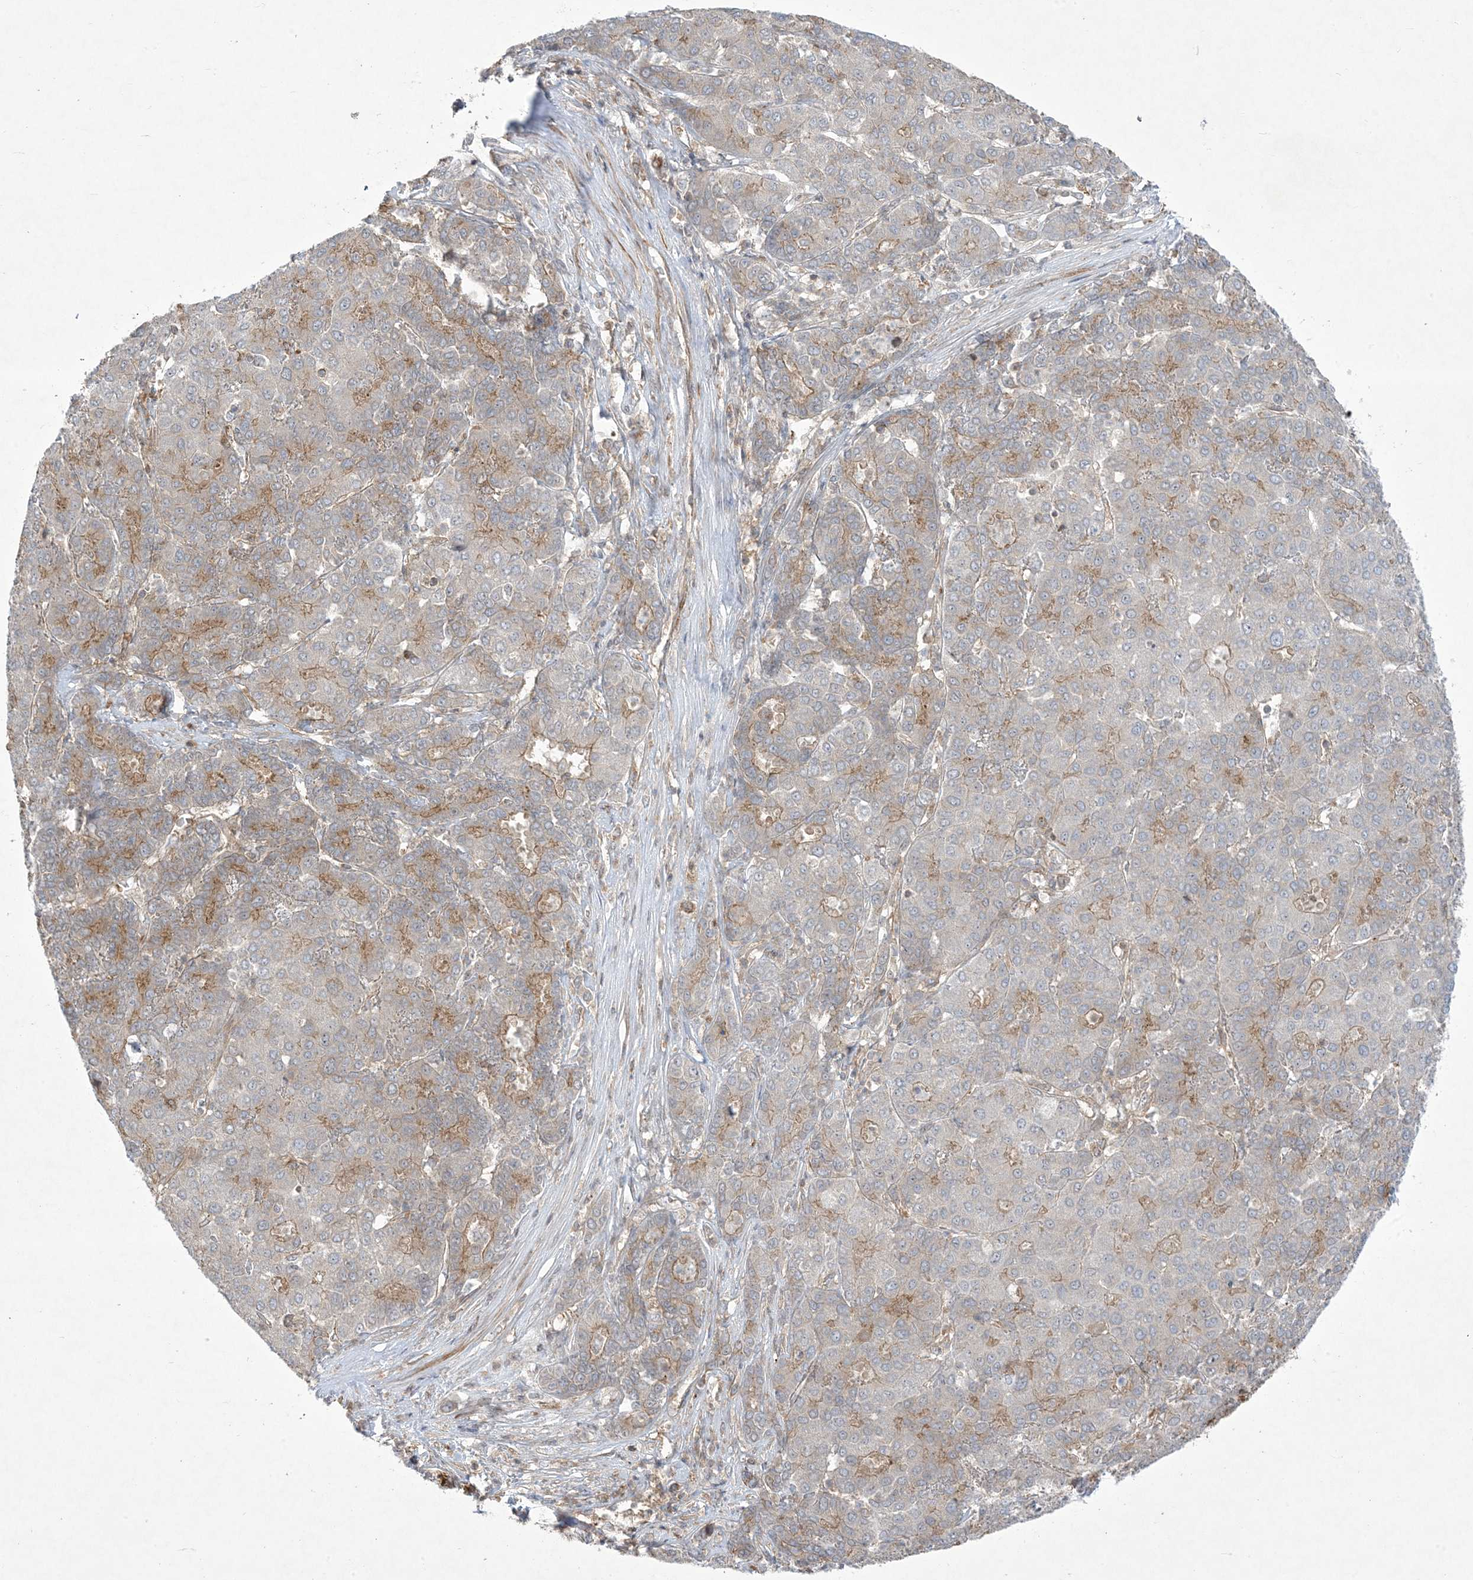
{"staining": {"intensity": "moderate", "quantity": "25%-75%", "location": "cytoplasmic/membranous"}, "tissue": "liver cancer", "cell_type": "Tumor cells", "image_type": "cancer", "snomed": [{"axis": "morphology", "description": "Carcinoma, Hepatocellular, NOS"}, {"axis": "topography", "description": "Liver"}], "caption": "IHC (DAB (3,3'-diaminobenzidine)) staining of liver cancer (hepatocellular carcinoma) shows moderate cytoplasmic/membranous protein positivity in approximately 25%-75% of tumor cells.", "gene": "SOGA3", "patient": {"sex": "male", "age": 65}}